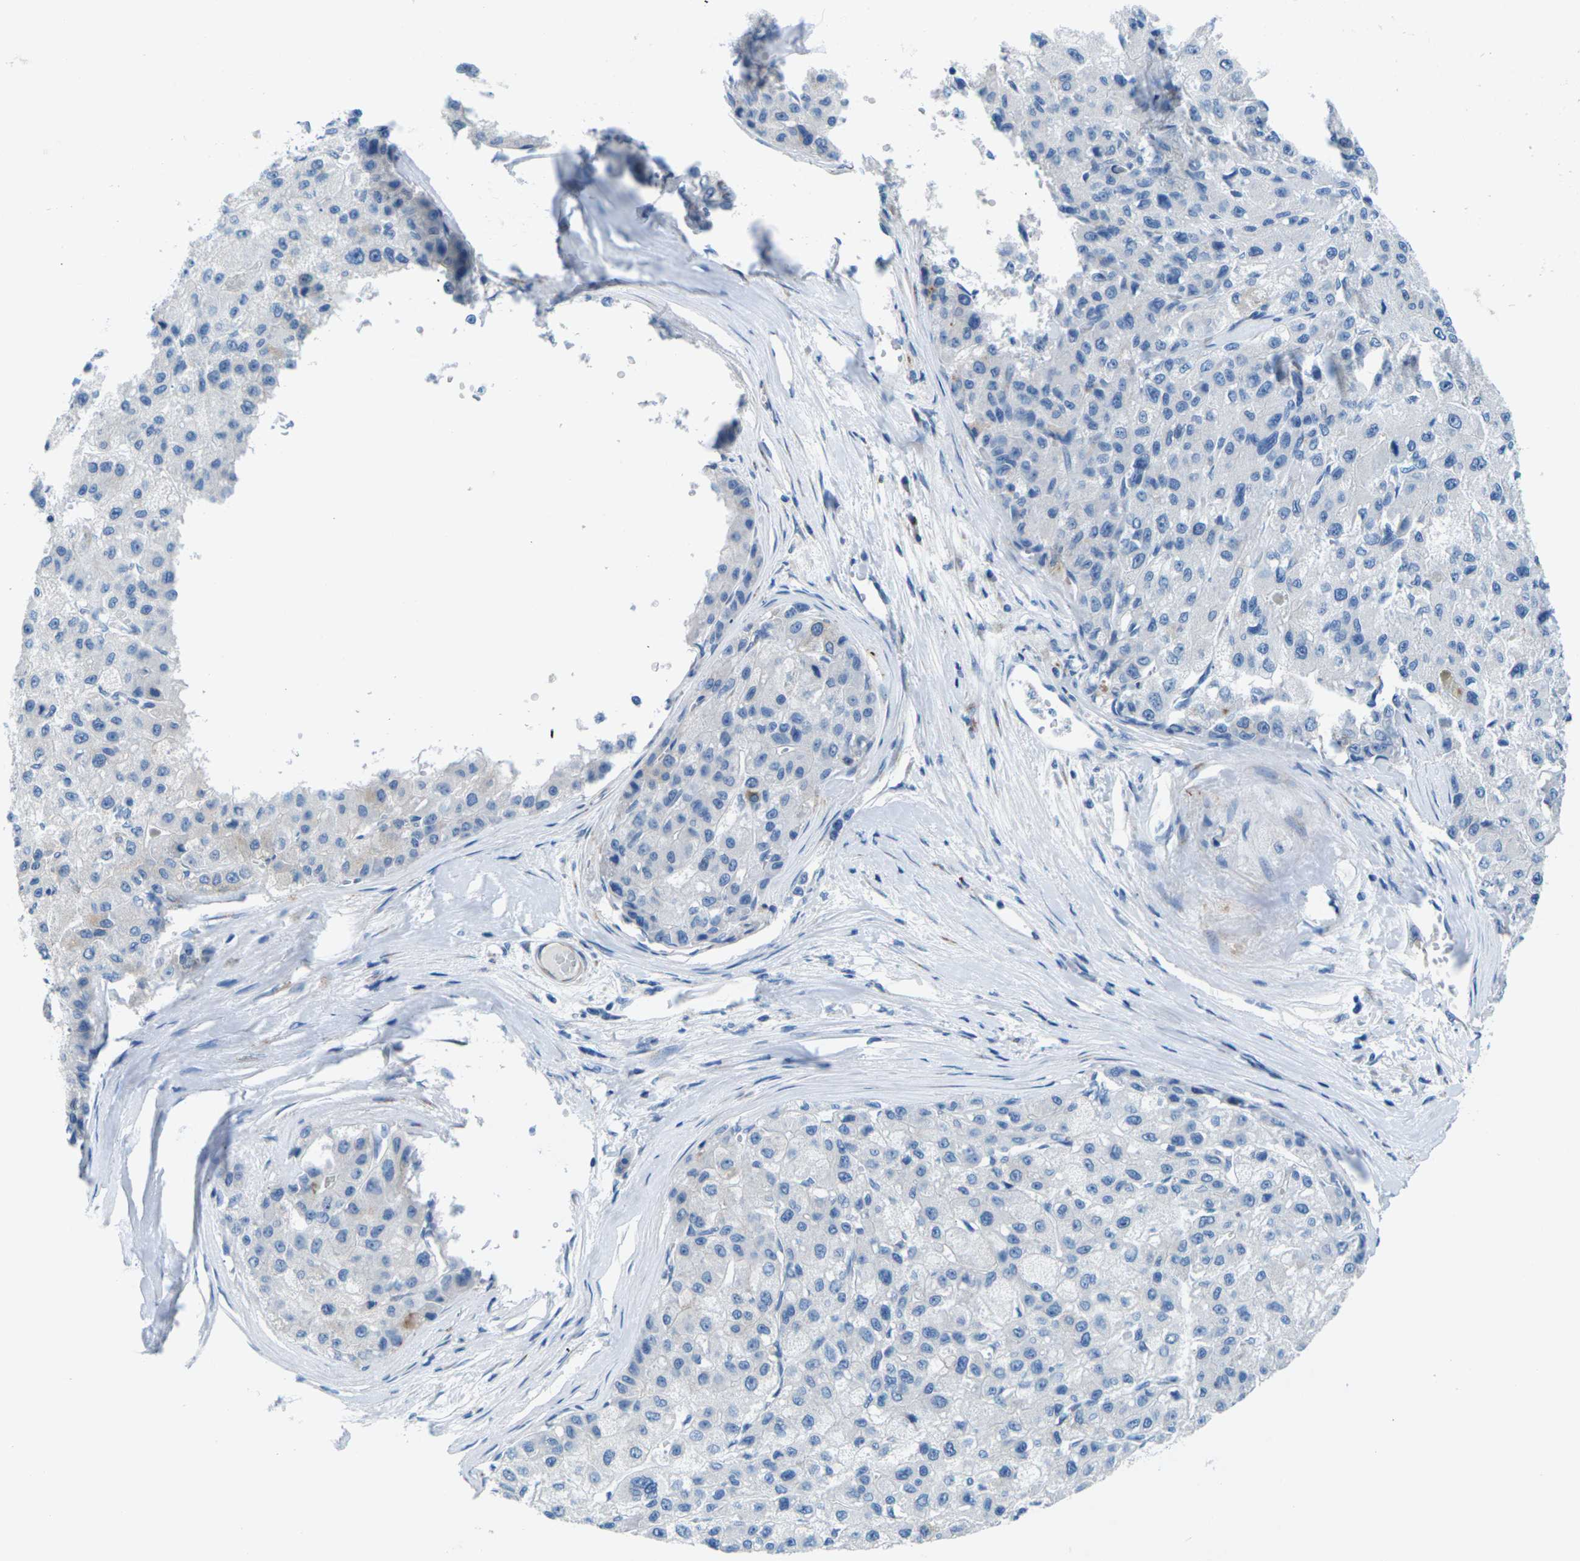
{"staining": {"intensity": "negative", "quantity": "none", "location": "none"}, "tissue": "liver cancer", "cell_type": "Tumor cells", "image_type": "cancer", "snomed": [{"axis": "morphology", "description": "Carcinoma, Hepatocellular, NOS"}, {"axis": "topography", "description": "Liver"}], "caption": "DAB immunohistochemical staining of human hepatocellular carcinoma (liver) reveals no significant expression in tumor cells.", "gene": "SYNGR2", "patient": {"sex": "male", "age": 80}}